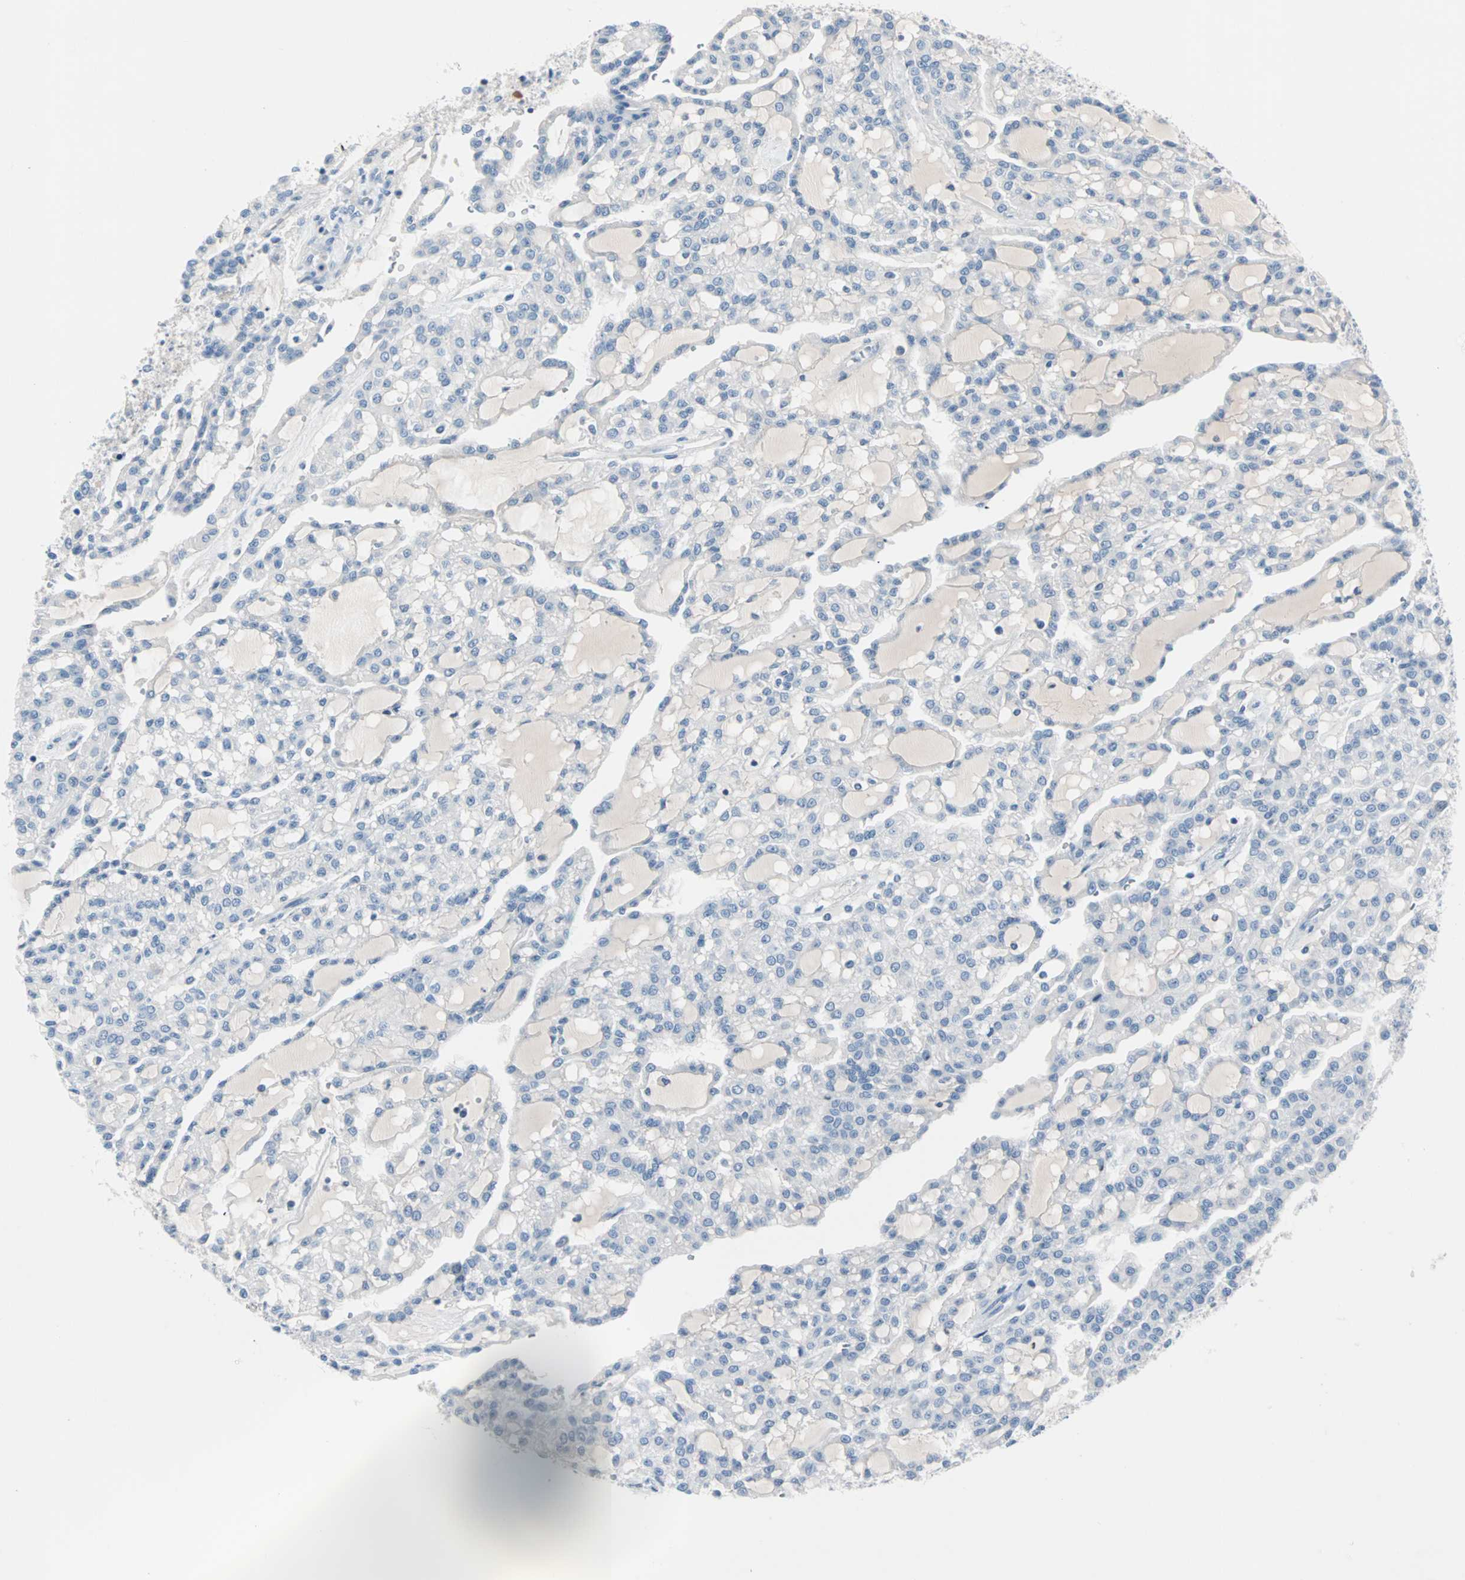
{"staining": {"intensity": "negative", "quantity": "none", "location": "none"}, "tissue": "renal cancer", "cell_type": "Tumor cells", "image_type": "cancer", "snomed": [{"axis": "morphology", "description": "Adenocarcinoma, NOS"}, {"axis": "topography", "description": "Kidney"}], "caption": "Protein analysis of adenocarcinoma (renal) demonstrates no significant staining in tumor cells.", "gene": "NEFH", "patient": {"sex": "male", "age": 63}}